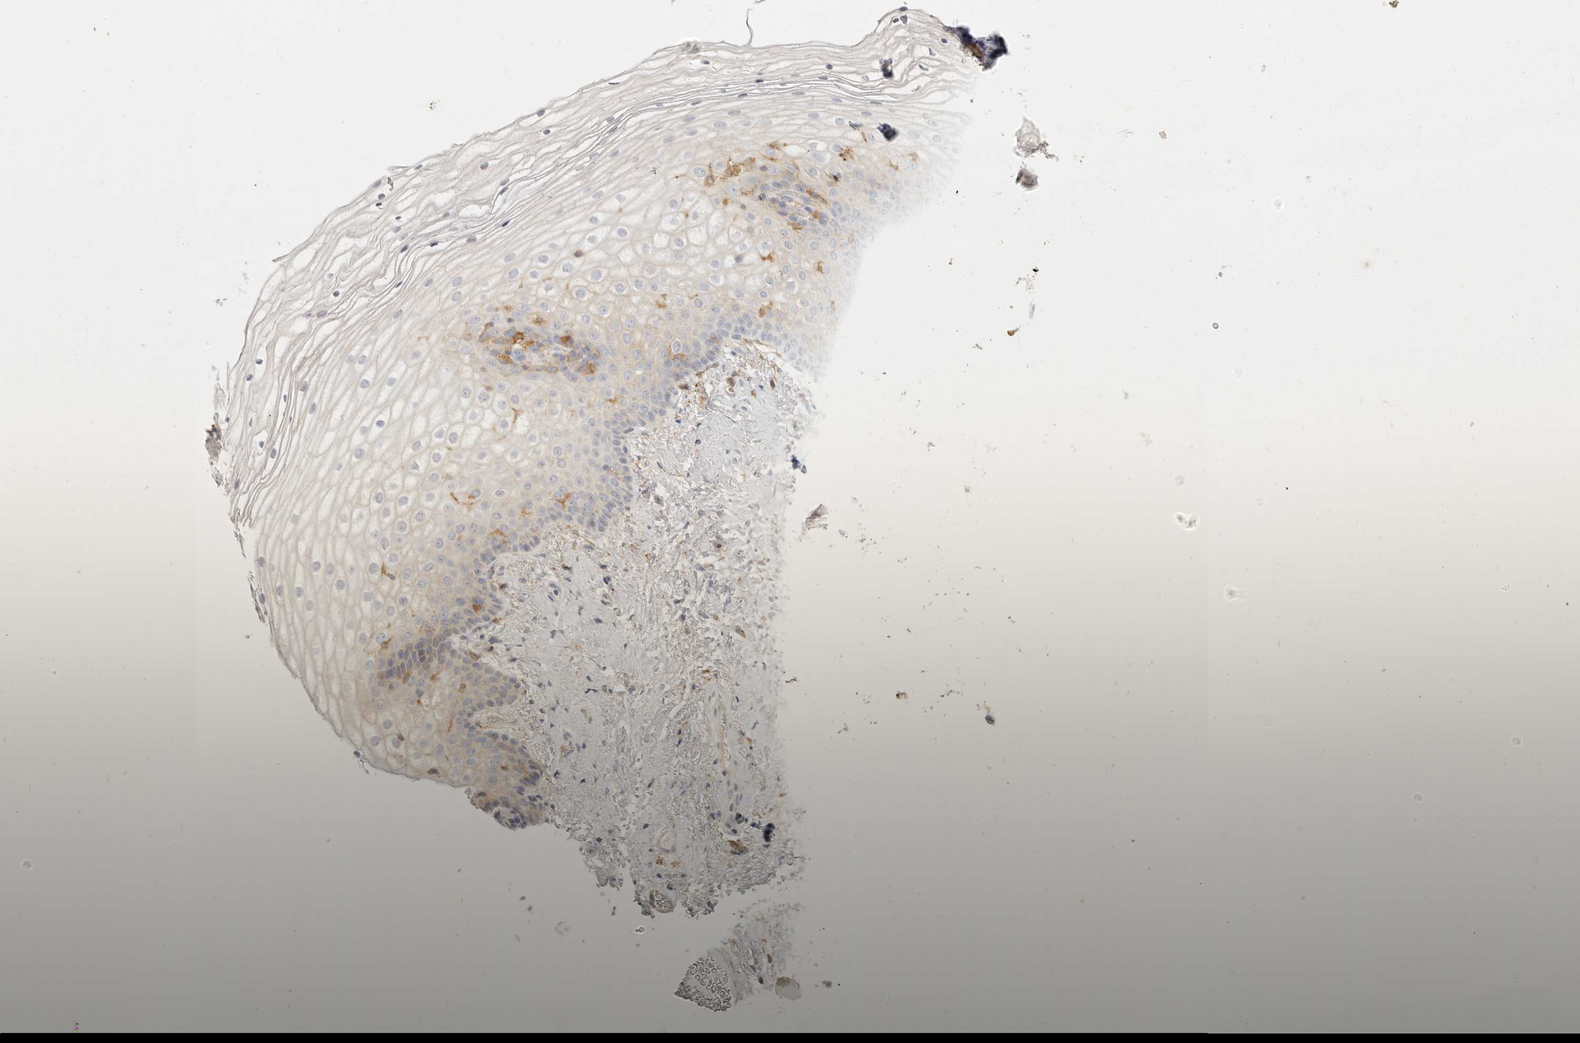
{"staining": {"intensity": "weak", "quantity": "<25%", "location": "cytoplasmic/membranous"}, "tissue": "vagina", "cell_type": "Squamous epithelial cells", "image_type": "normal", "snomed": [{"axis": "morphology", "description": "Normal tissue, NOS"}, {"axis": "topography", "description": "Vagina"}], "caption": "DAB immunohistochemical staining of unremarkable human vagina displays no significant staining in squamous epithelial cells. (DAB (3,3'-diaminobenzidine) immunohistochemistry (IHC) with hematoxylin counter stain).", "gene": "NIBAN1", "patient": {"sex": "female", "age": 60}}